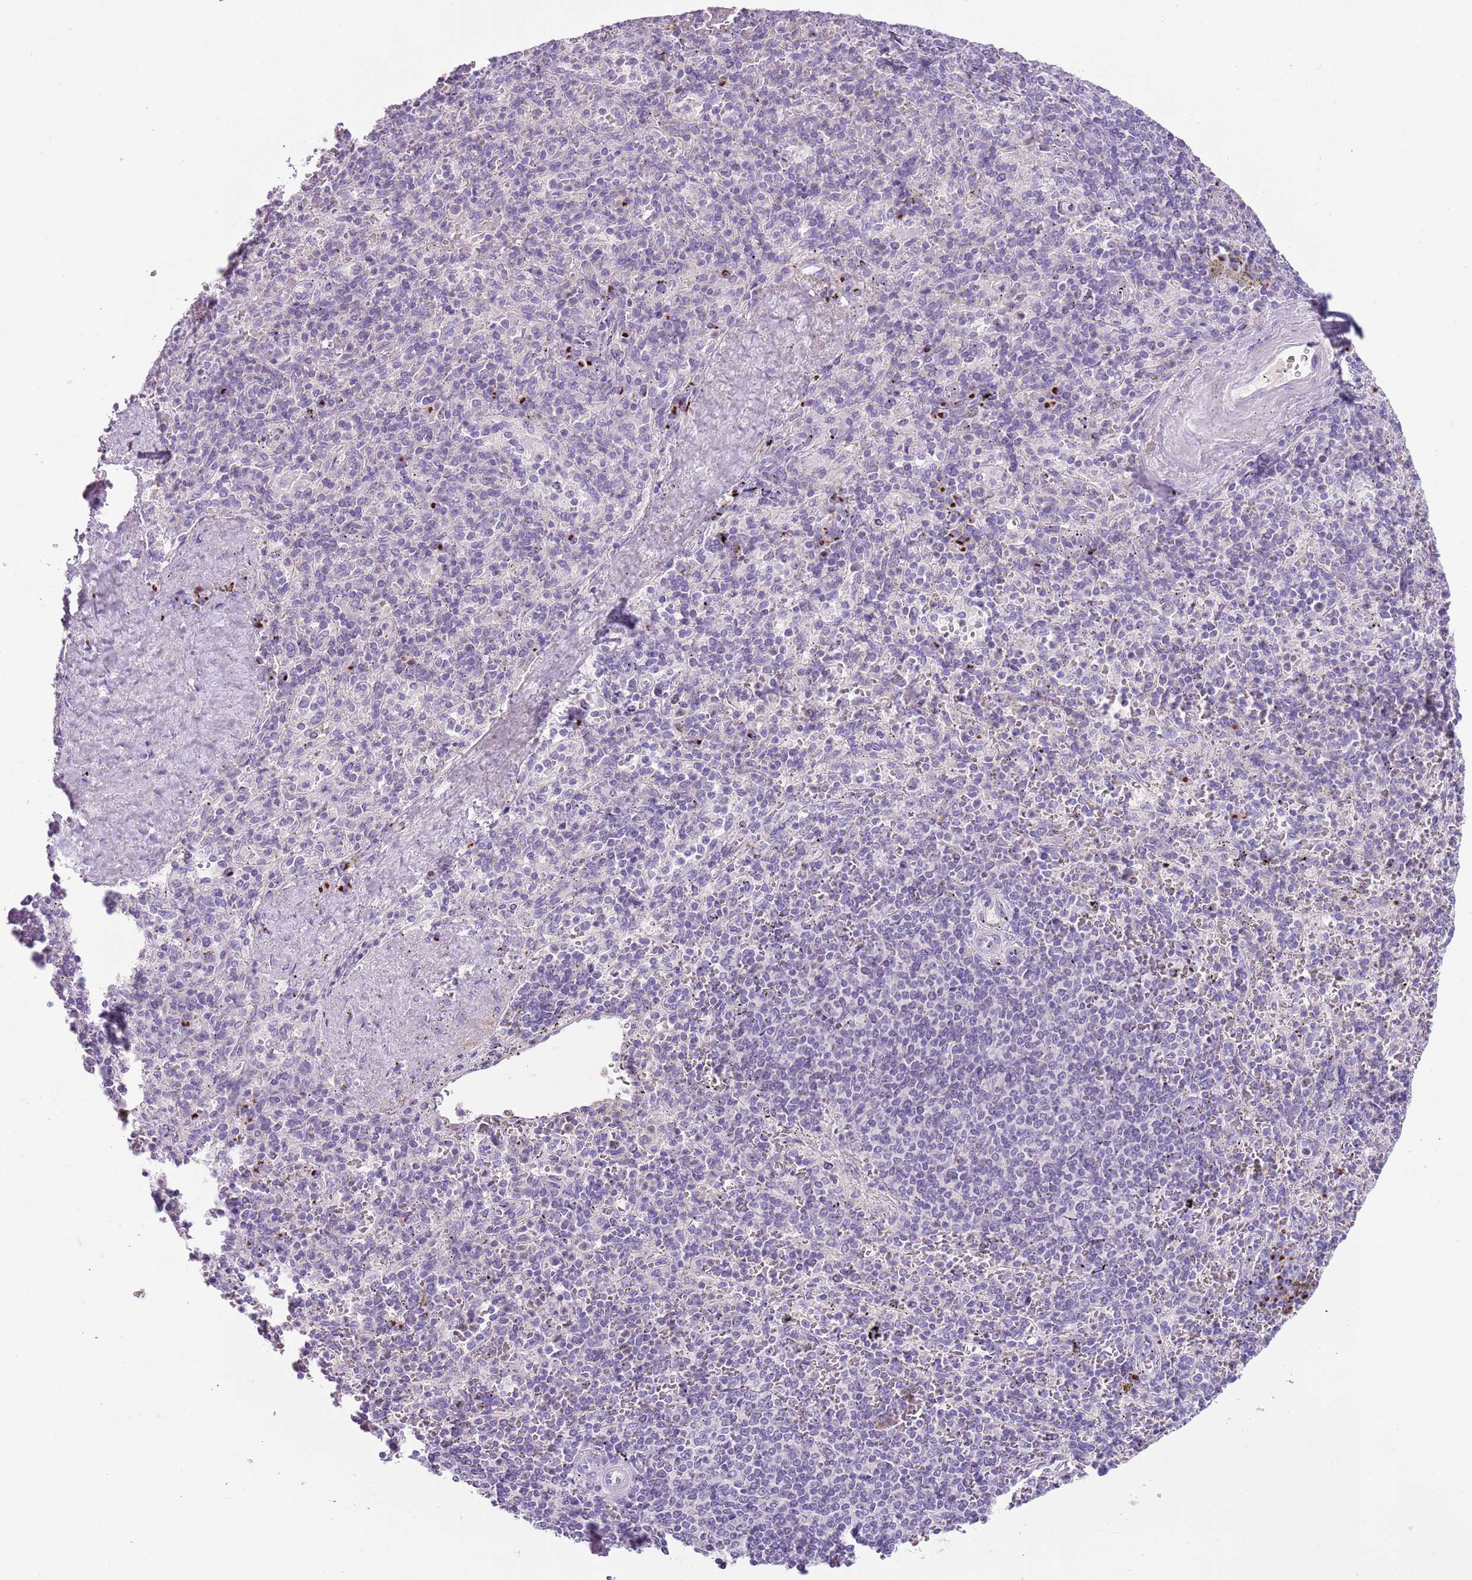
{"staining": {"intensity": "strong", "quantity": "<25%", "location": "cytoplasmic/membranous"}, "tissue": "spleen", "cell_type": "Cells in red pulp", "image_type": "normal", "snomed": [{"axis": "morphology", "description": "Normal tissue, NOS"}, {"axis": "topography", "description": "Spleen"}], "caption": "Immunohistochemistry photomicrograph of benign human spleen stained for a protein (brown), which displays medium levels of strong cytoplasmic/membranous expression in approximately <25% of cells in red pulp.", "gene": "C2CD3", "patient": {"sex": "male", "age": 82}}